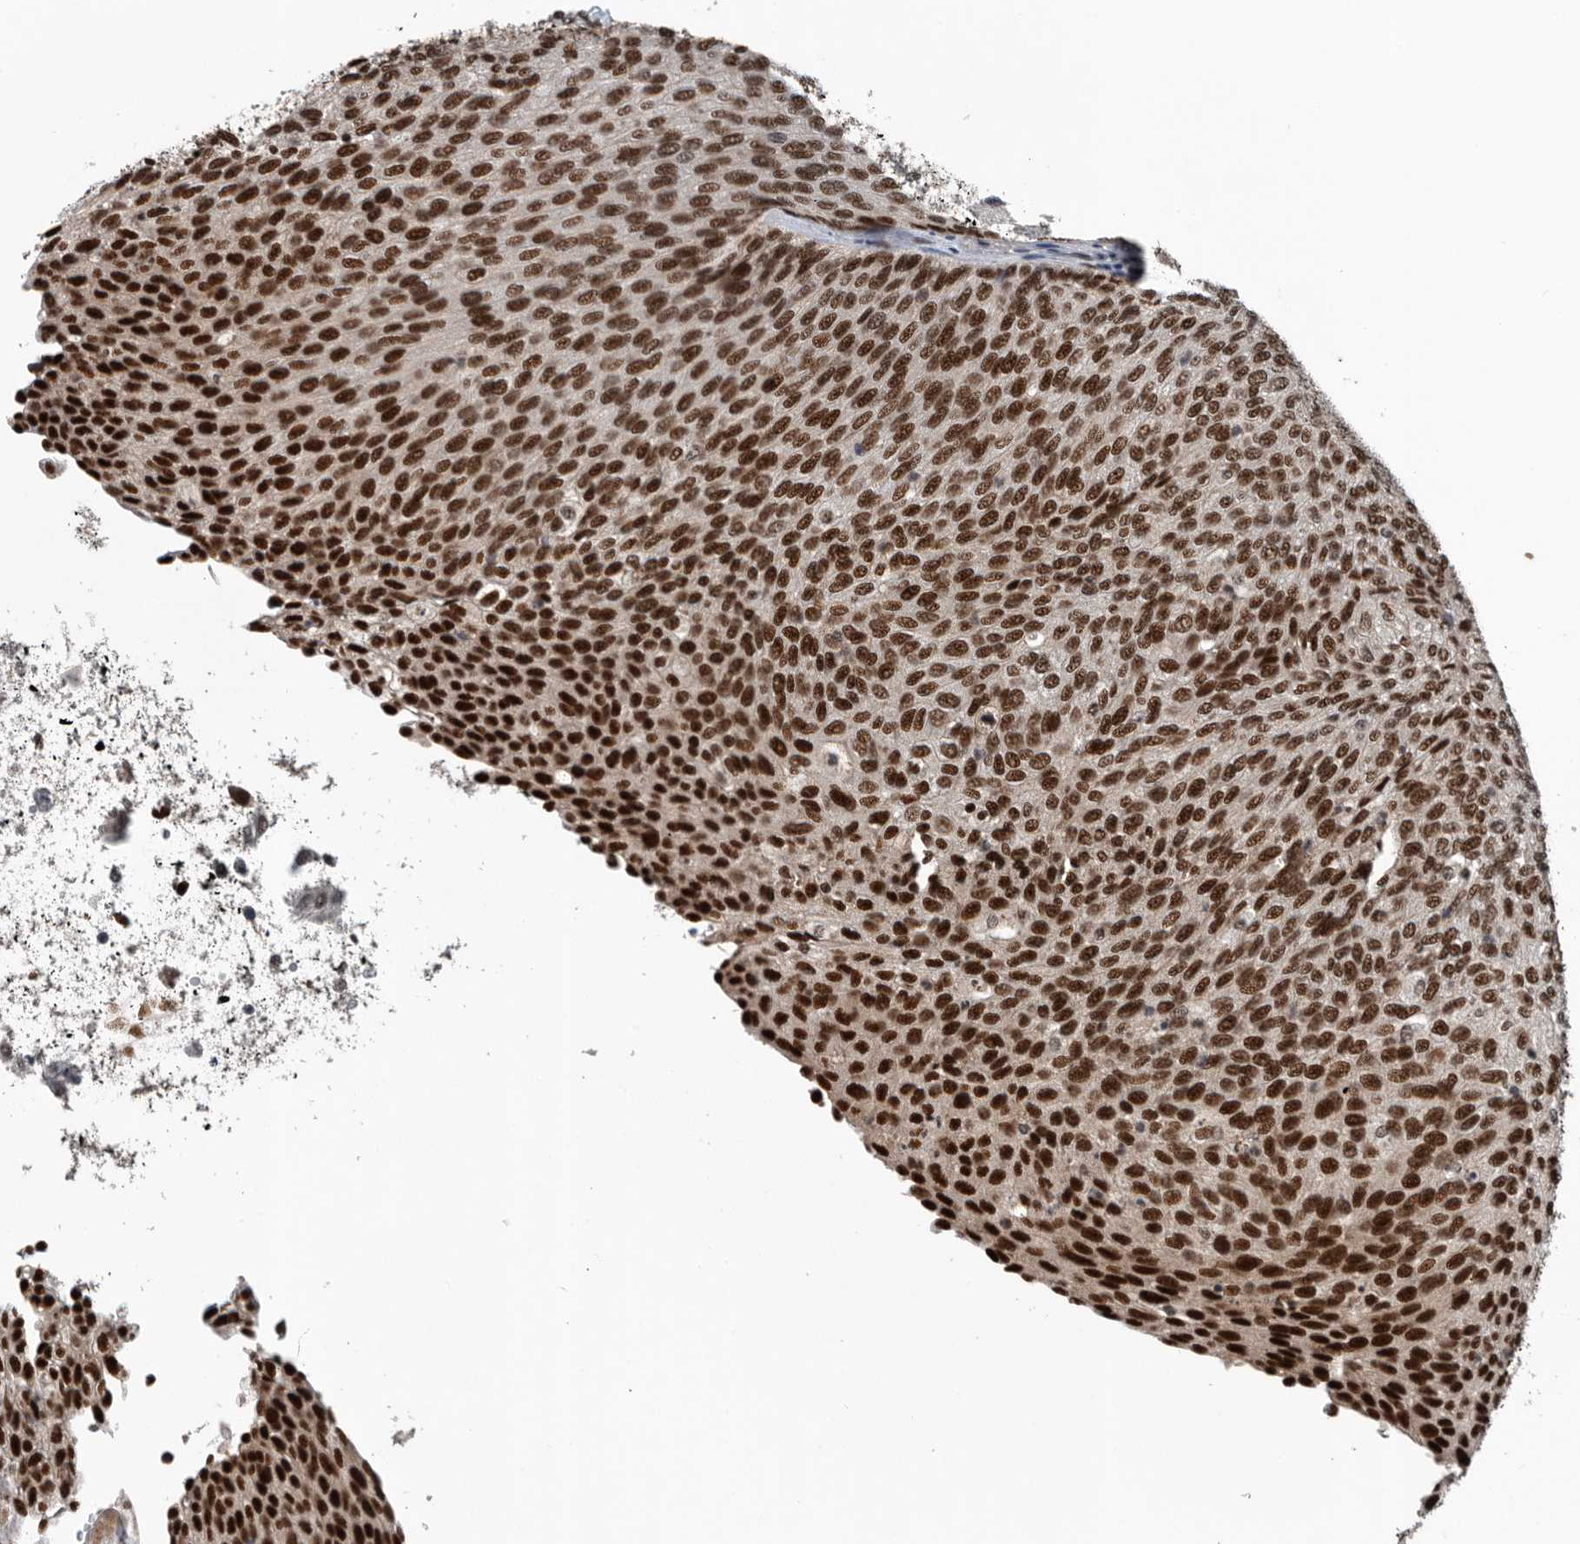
{"staining": {"intensity": "strong", "quantity": ">75%", "location": "nuclear"}, "tissue": "urothelial cancer", "cell_type": "Tumor cells", "image_type": "cancer", "snomed": [{"axis": "morphology", "description": "Urothelial carcinoma, Low grade"}, {"axis": "topography", "description": "Urinary bladder"}], "caption": "Urothelial carcinoma (low-grade) was stained to show a protein in brown. There is high levels of strong nuclear staining in approximately >75% of tumor cells.", "gene": "SENP7", "patient": {"sex": "female", "age": 79}}